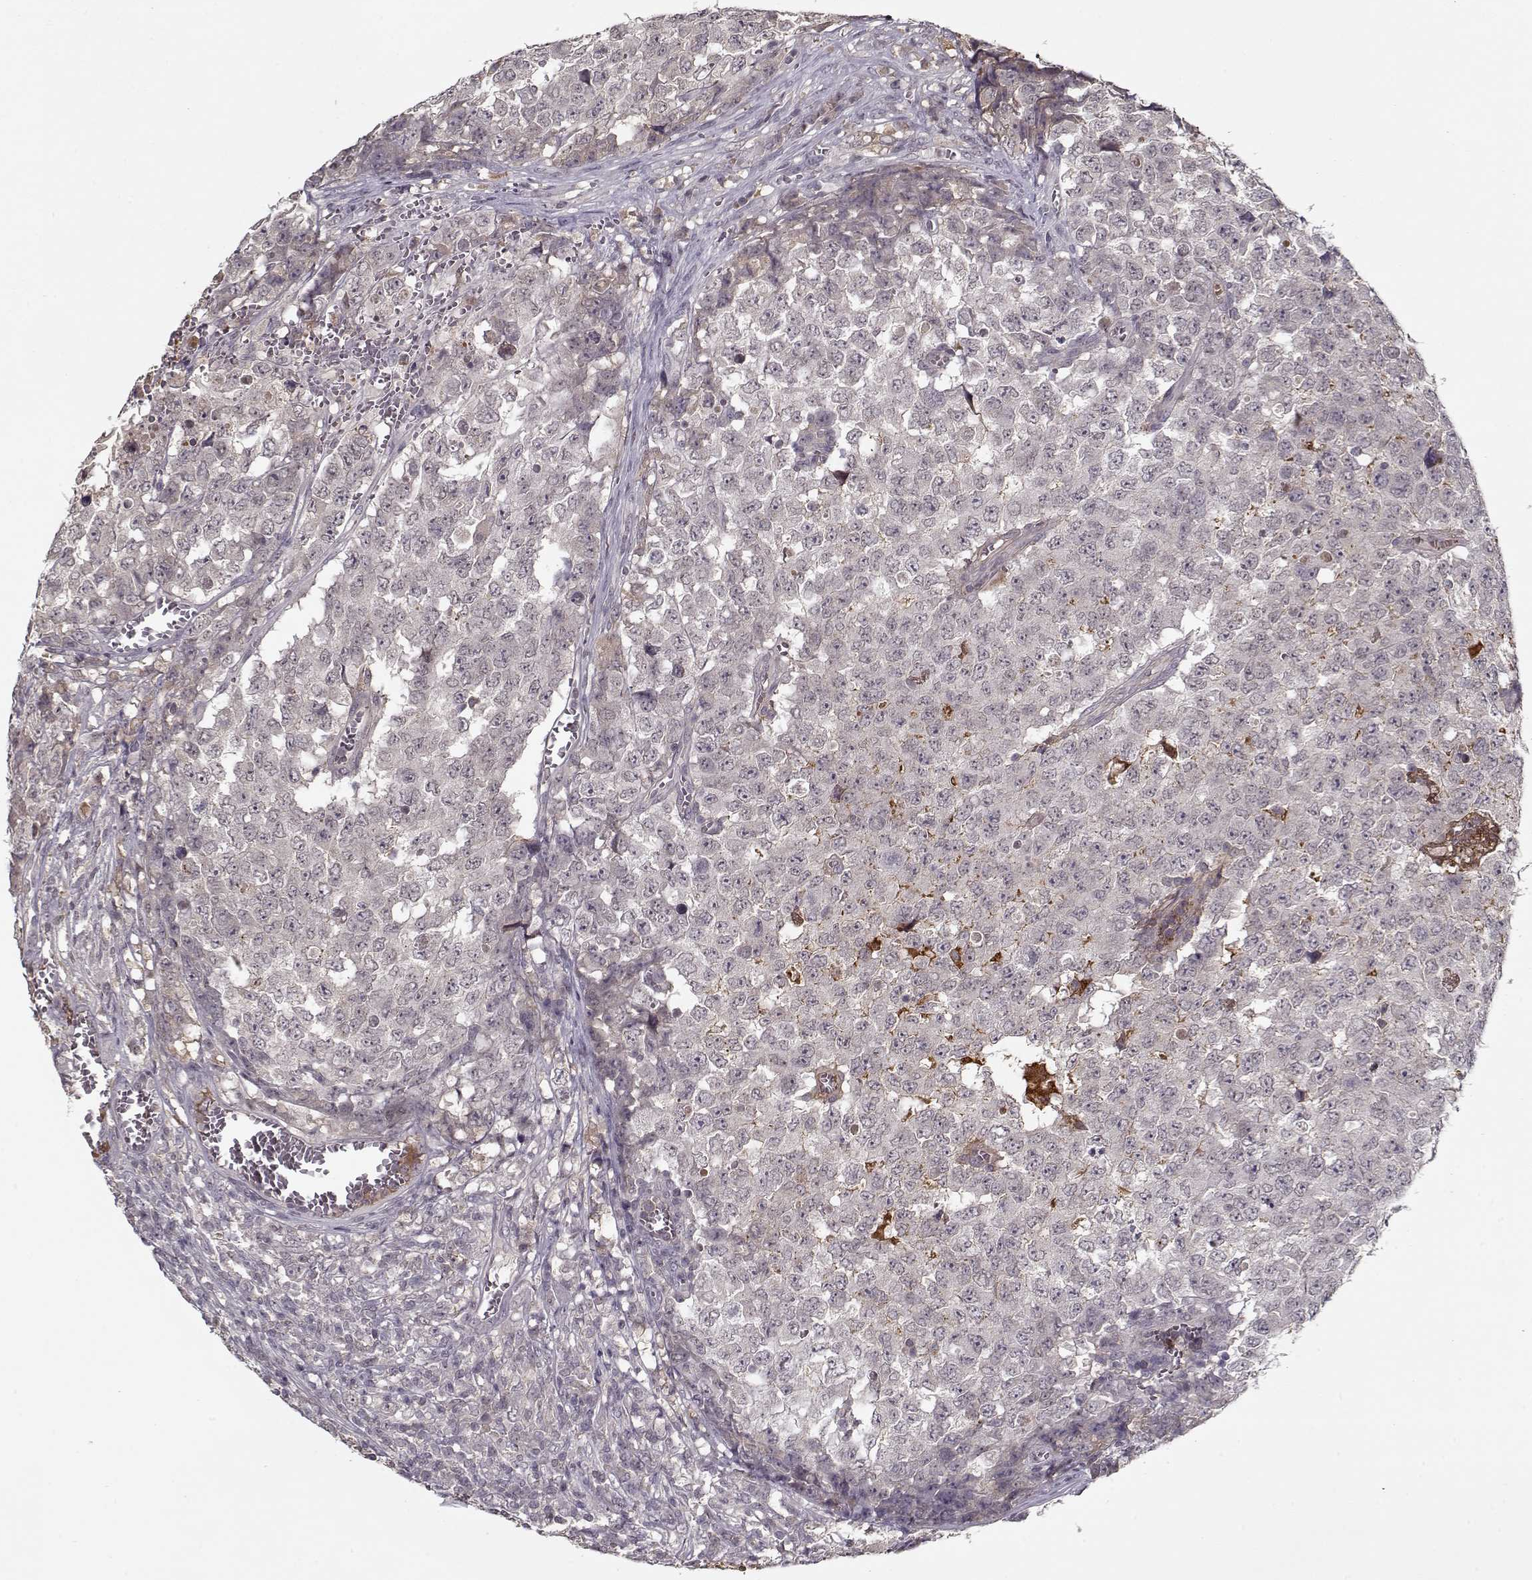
{"staining": {"intensity": "negative", "quantity": "none", "location": "none"}, "tissue": "testis cancer", "cell_type": "Tumor cells", "image_type": "cancer", "snomed": [{"axis": "morphology", "description": "Carcinoma, Embryonal, NOS"}, {"axis": "topography", "description": "Testis"}], "caption": "Tumor cells are negative for brown protein staining in testis cancer.", "gene": "AFM", "patient": {"sex": "male", "age": 23}}